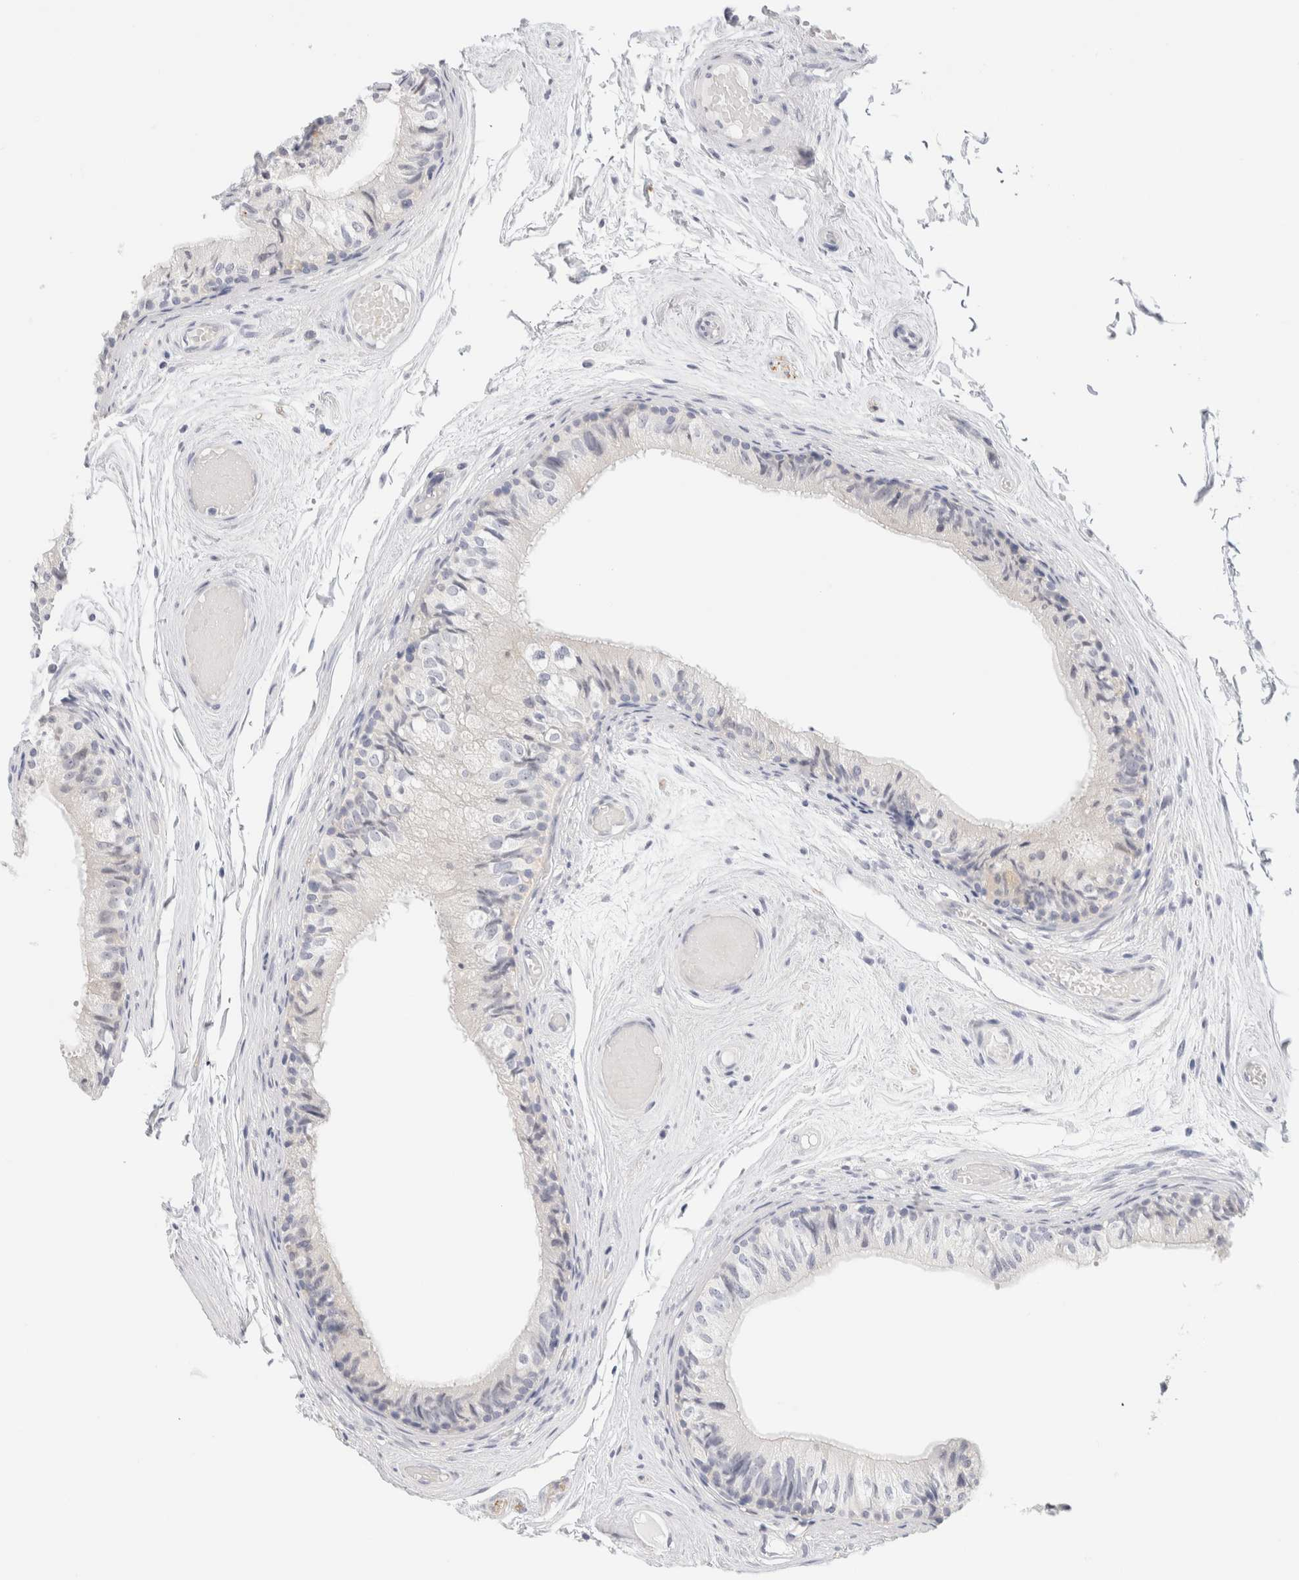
{"staining": {"intensity": "negative", "quantity": "none", "location": "none"}, "tissue": "epididymis", "cell_type": "Glandular cells", "image_type": "normal", "snomed": [{"axis": "morphology", "description": "Normal tissue, NOS"}, {"axis": "topography", "description": "Epididymis"}], "caption": "DAB (3,3'-diaminobenzidine) immunohistochemical staining of unremarkable epididymis shows no significant positivity in glandular cells.", "gene": "RTN4", "patient": {"sex": "male", "age": 79}}